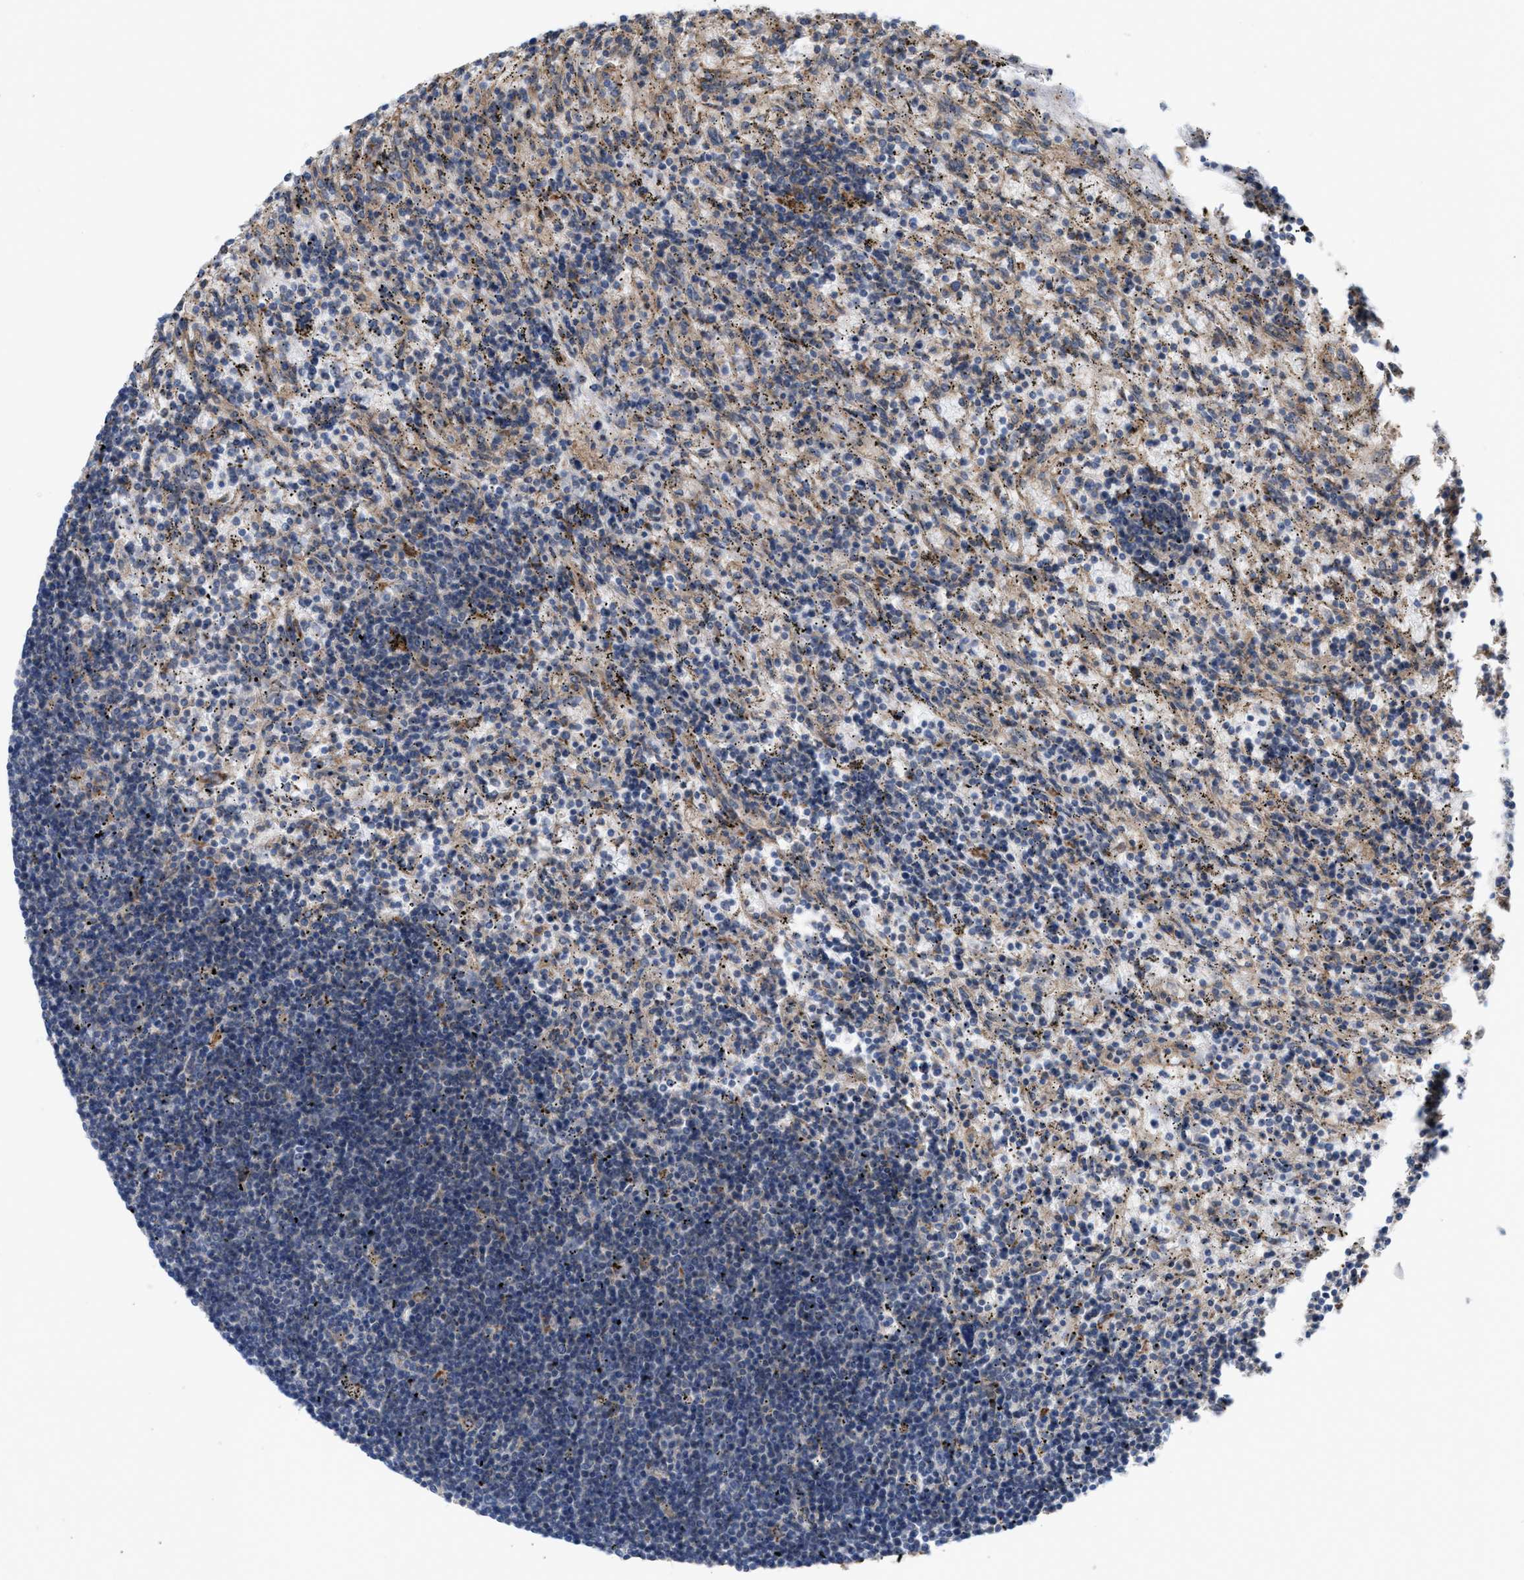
{"staining": {"intensity": "negative", "quantity": "none", "location": "none"}, "tissue": "lymphoma", "cell_type": "Tumor cells", "image_type": "cancer", "snomed": [{"axis": "morphology", "description": "Malignant lymphoma, non-Hodgkin's type, Low grade"}, {"axis": "topography", "description": "Spleen"}], "caption": "High magnification brightfield microscopy of low-grade malignant lymphoma, non-Hodgkin's type stained with DAB (3,3'-diaminobenzidine) (brown) and counterstained with hematoxylin (blue): tumor cells show no significant staining. (DAB immunohistochemistry (IHC), high magnification).", "gene": "OXSM", "patient": {"sex": "male", "age": 76}}